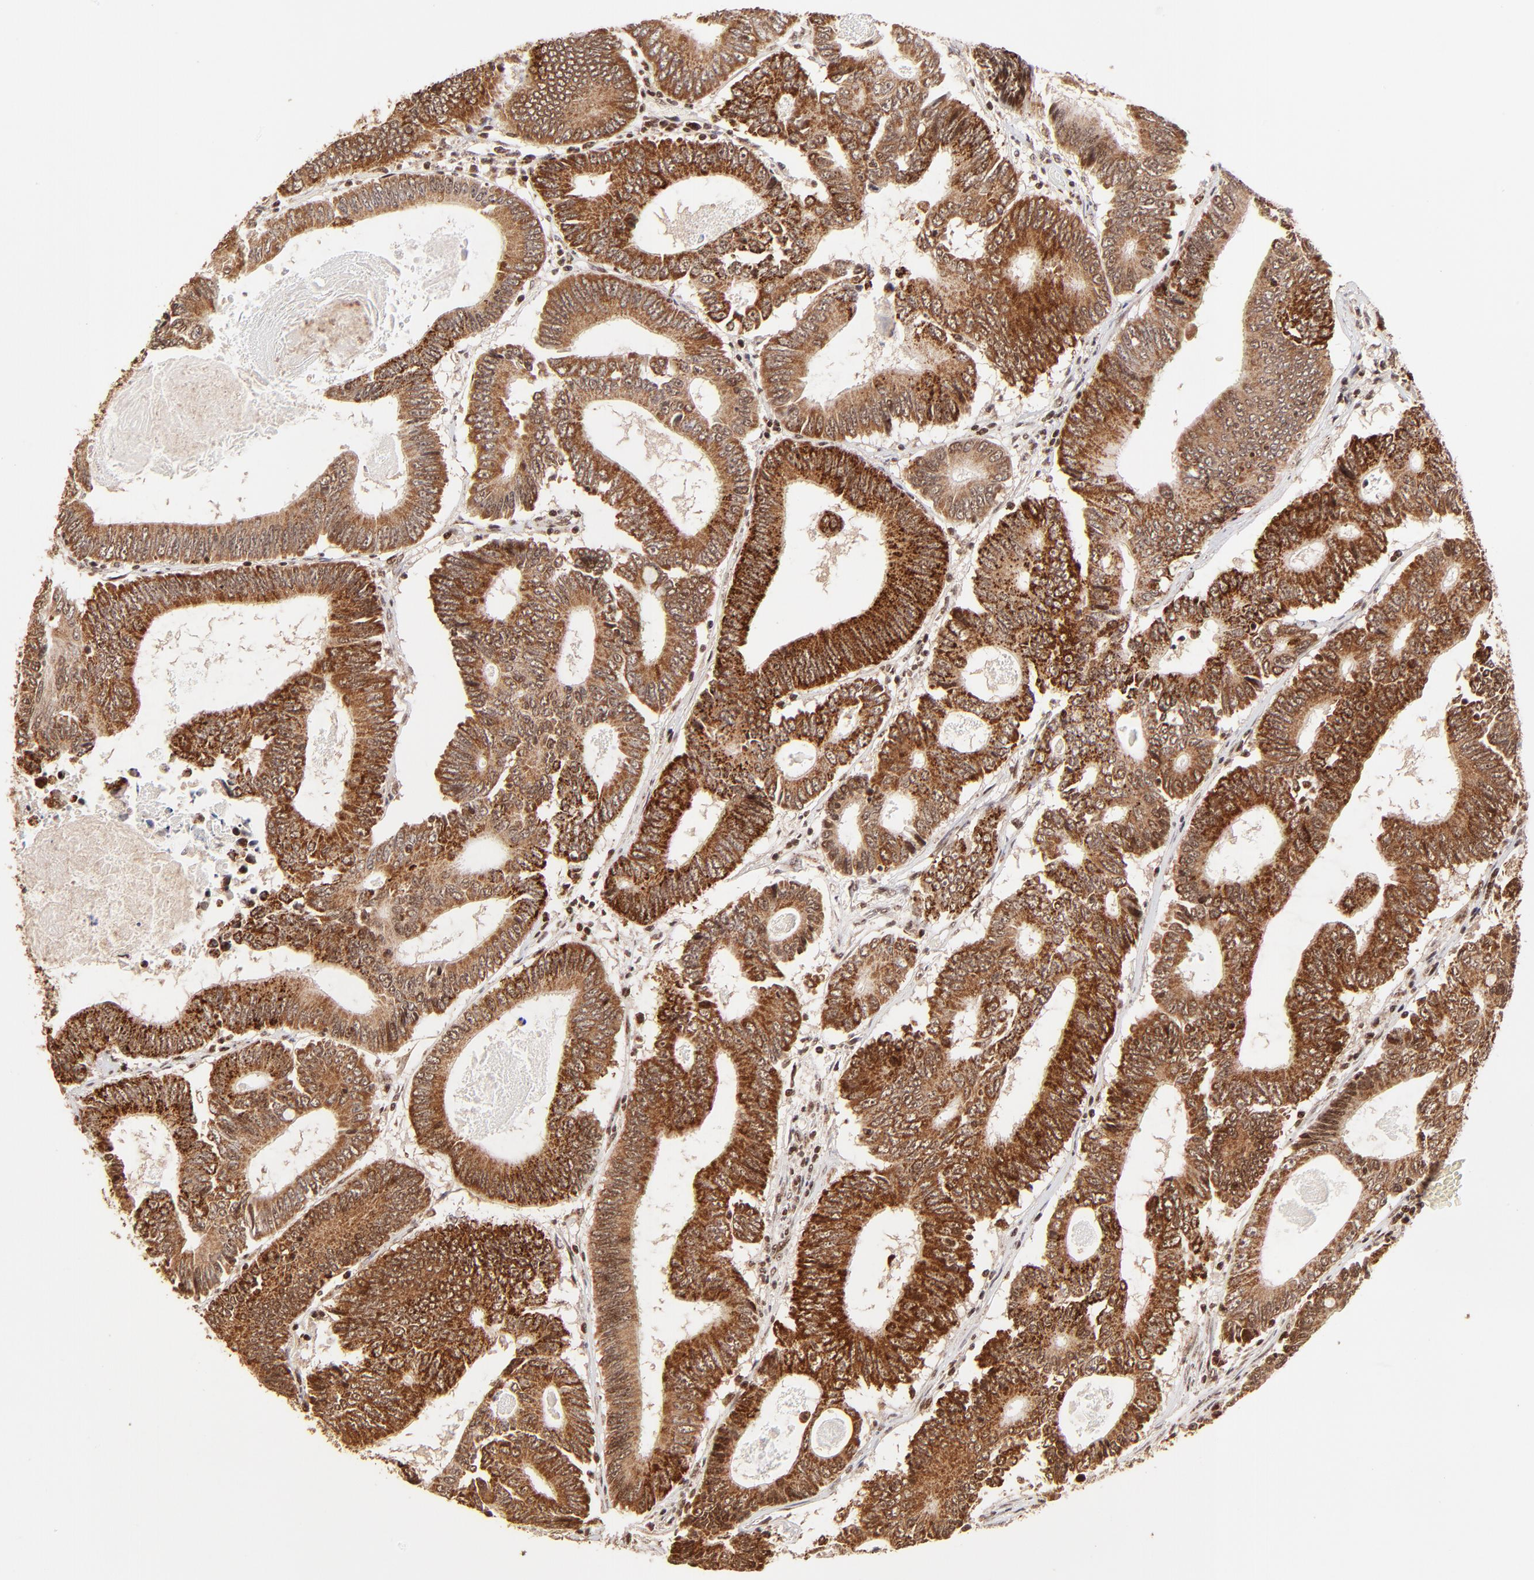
{"staining": {"intensity": "strong", "quantity": ">75%", "location": "cytoplasmic/membranous,nuclear"}, "tissue": "colorectal cancer", "cell_type": "Tumor cells", "image_type": "cancer", "snomed": [{"axis": "morphology", "description": "Adenocarcinoma, NOS"}, {"axis": "topography", "description": "Colon"}], "caption": "Immunohistochemical staining of colorectal cancer (adenocarcinoma) exhibits high levels of strong cytoplasmic/membranous and nuclear staining in about >75% of tumor cells.", "gene": "MED15", "patient": {"sex": "female", "age": 78}}